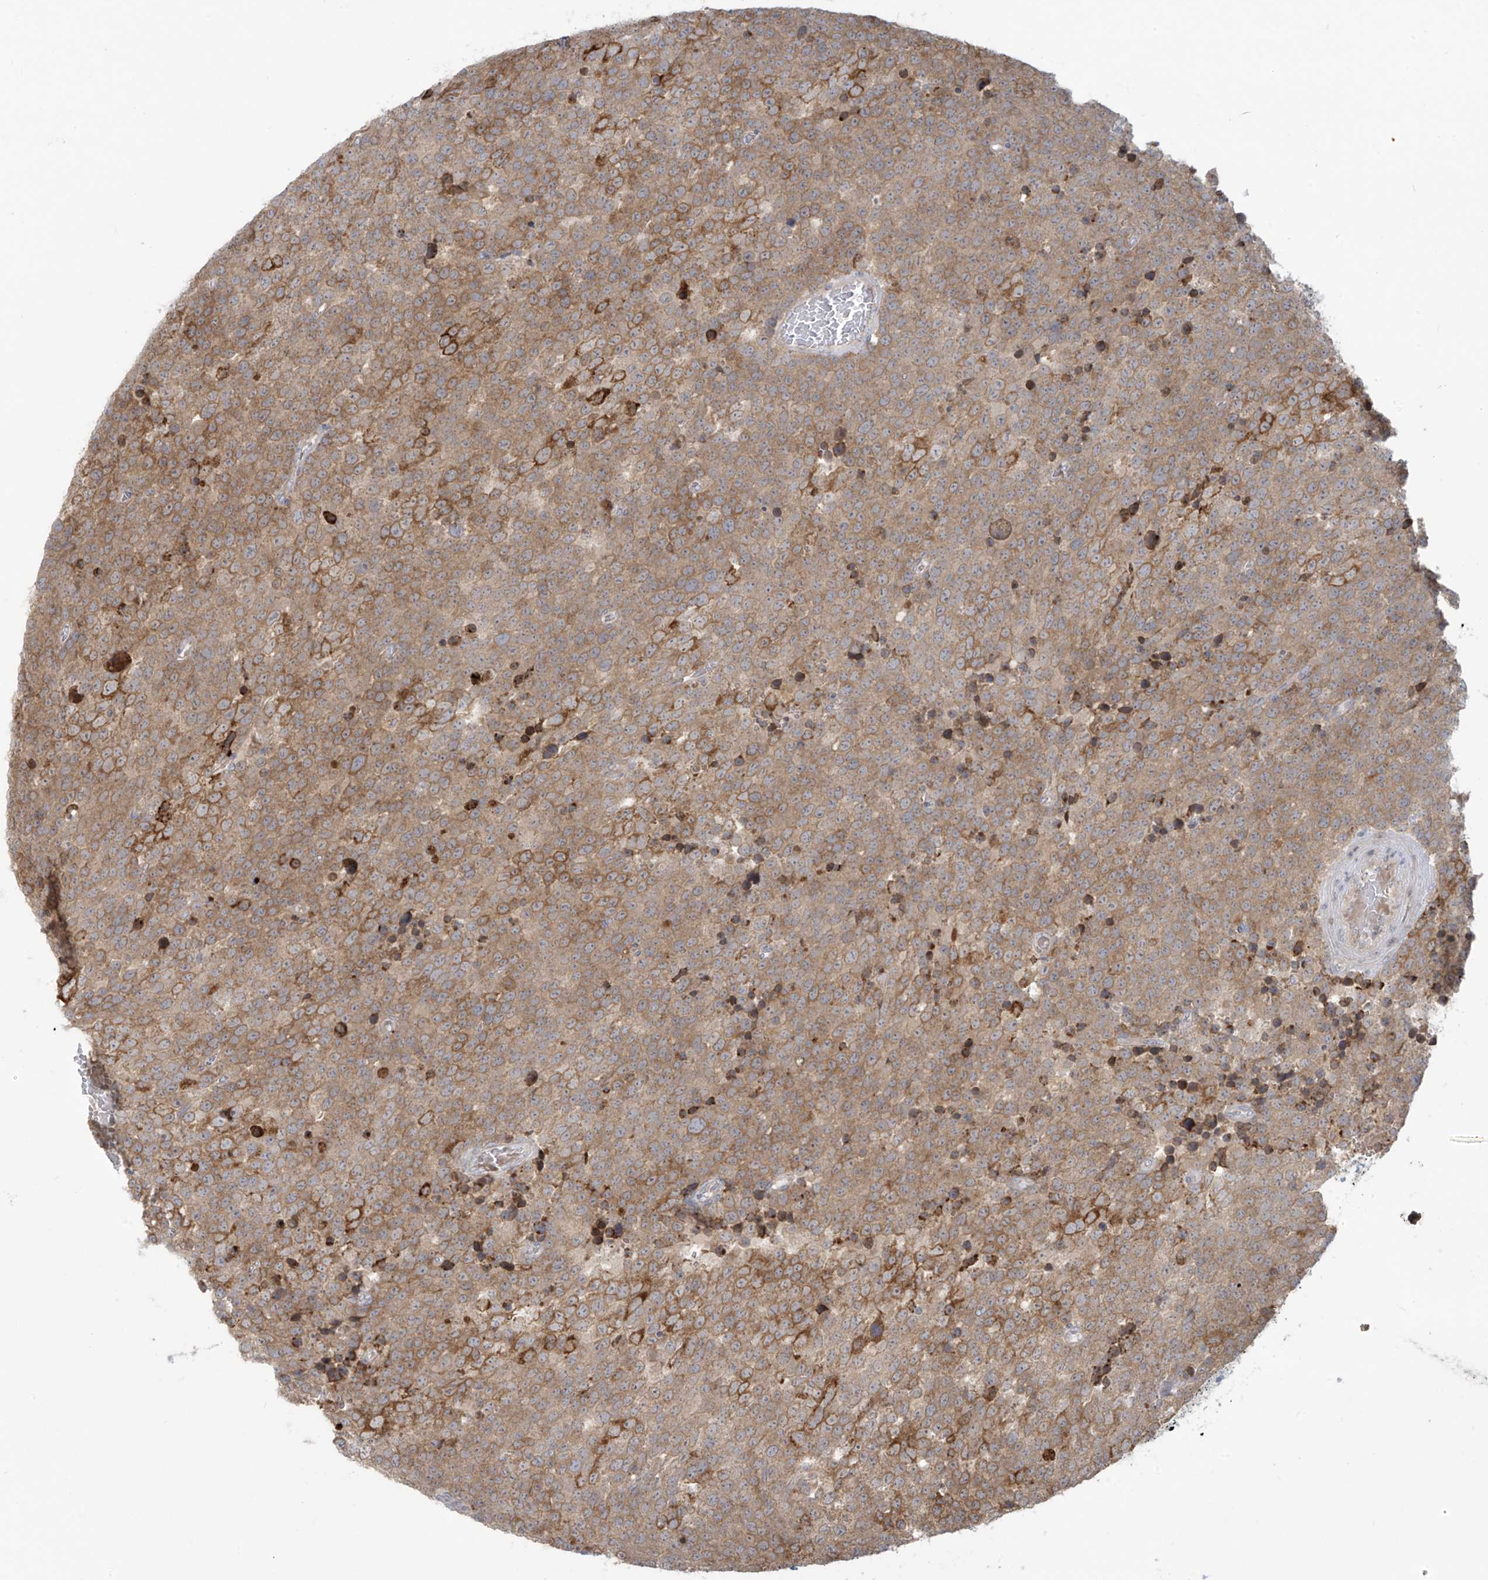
{"staining": {"intensity": "moderate", "quantity": ">75%", "location": "cytoplasmic/membranous"}, "tissue": "testis cancer", "cell_type": "Tumor cells", "image_type": "cancer", "snomed": [{"axis": "morphology", "description": "Seminoma, NOS"}, {"axis": "topography", "description": "Testis"}], "caption": "A micrograph of human seminoma (testis) stained for a protein exhibits moderate cytoplasmic/membranous brown staining in tumor cells.", "gene": "PPAT", "patient": {"sex": "male", "age": 71}}